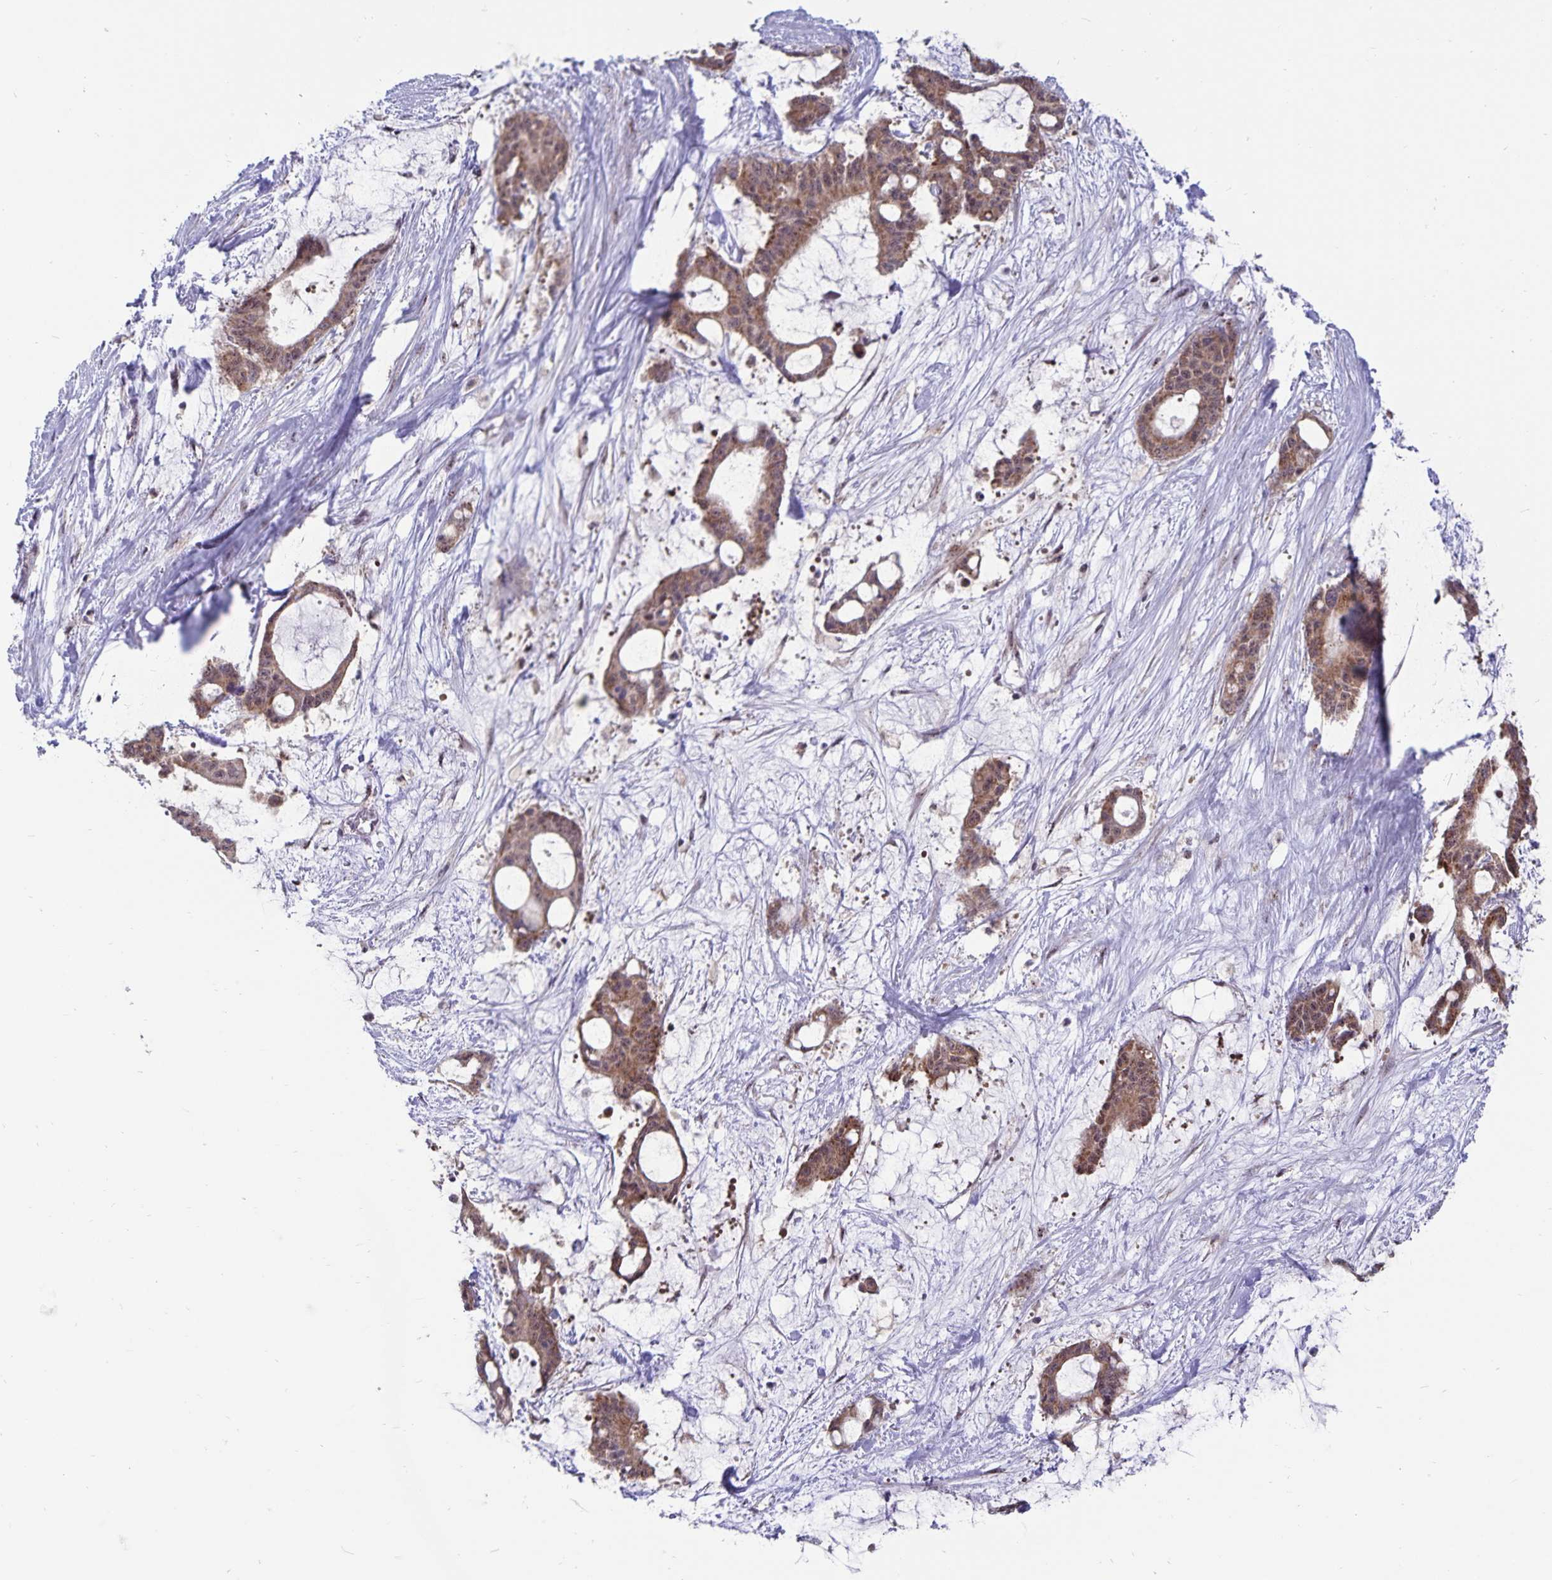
{"staining": {"intensity": "moderate", "quantity": ">75%", "location": "cytoplasmic/membranous,nuclear"}, "tissue": "liver cancer", "cell_type": "Tumor cells", "image_type": "cancer", "snomed": [{"axis": "morphology", "description": "Normal tissue, NOS"}, {"axis": "morphology", "description": "Cholangiocarcinoma"}, {"axis": "topography", "description": "Liver"}, {"axis": "topography", "description": "Peripheral nerve tissue"}], "caption": "Liver cancer (cholangiocarcinoma) stained with immunohistochemistry (IHC) exhibits moderate cytoplasmic/membranous and nuclear expression in about >75% of tumor cells. (brown staining indicates protein expression, while blue staining denotes nuclei).", "gene": "EXOC6B", "patient": {"sex": "female", "age": 73}}